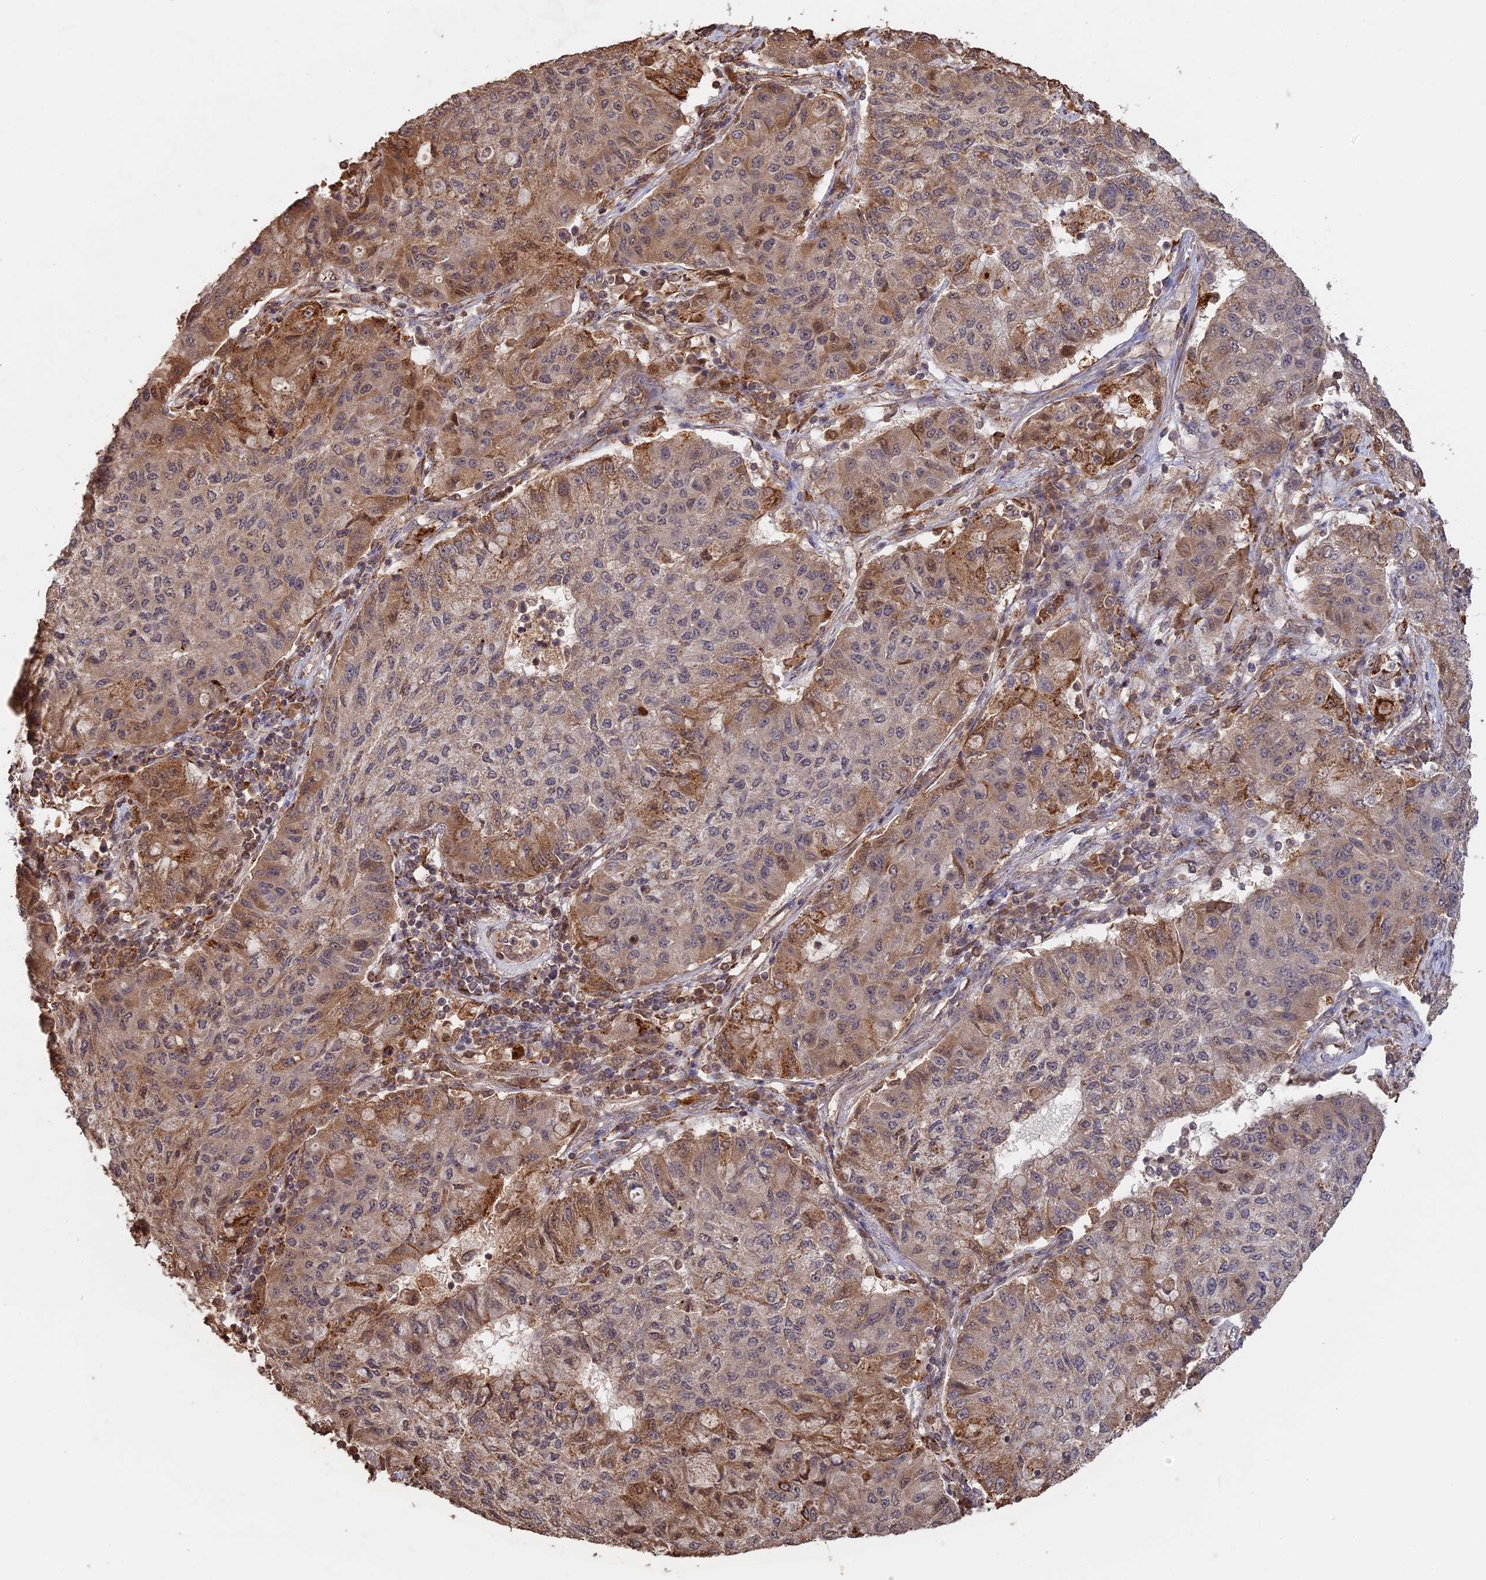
{"staining": {"intensity": "moderate", "quantity": "<25%", "location": "cytoplasmic/membranous"}, "tissue": "lung cancer", "cell_type": "Tumor cells", "image_type": "cancer", "snomed": [{"axis": "morphology", "description": "Squamous cell carcinoma, NOS"}, {"axis": "topography", "description": "Lung"}], "caption": "Tumor cells show moderate cytoplasmic/membranous staining in about <25% of cells in squamous cell carcinoma (lung).", "gene": "FAM210B", "patient": {"sex": "male", "age": 74}}